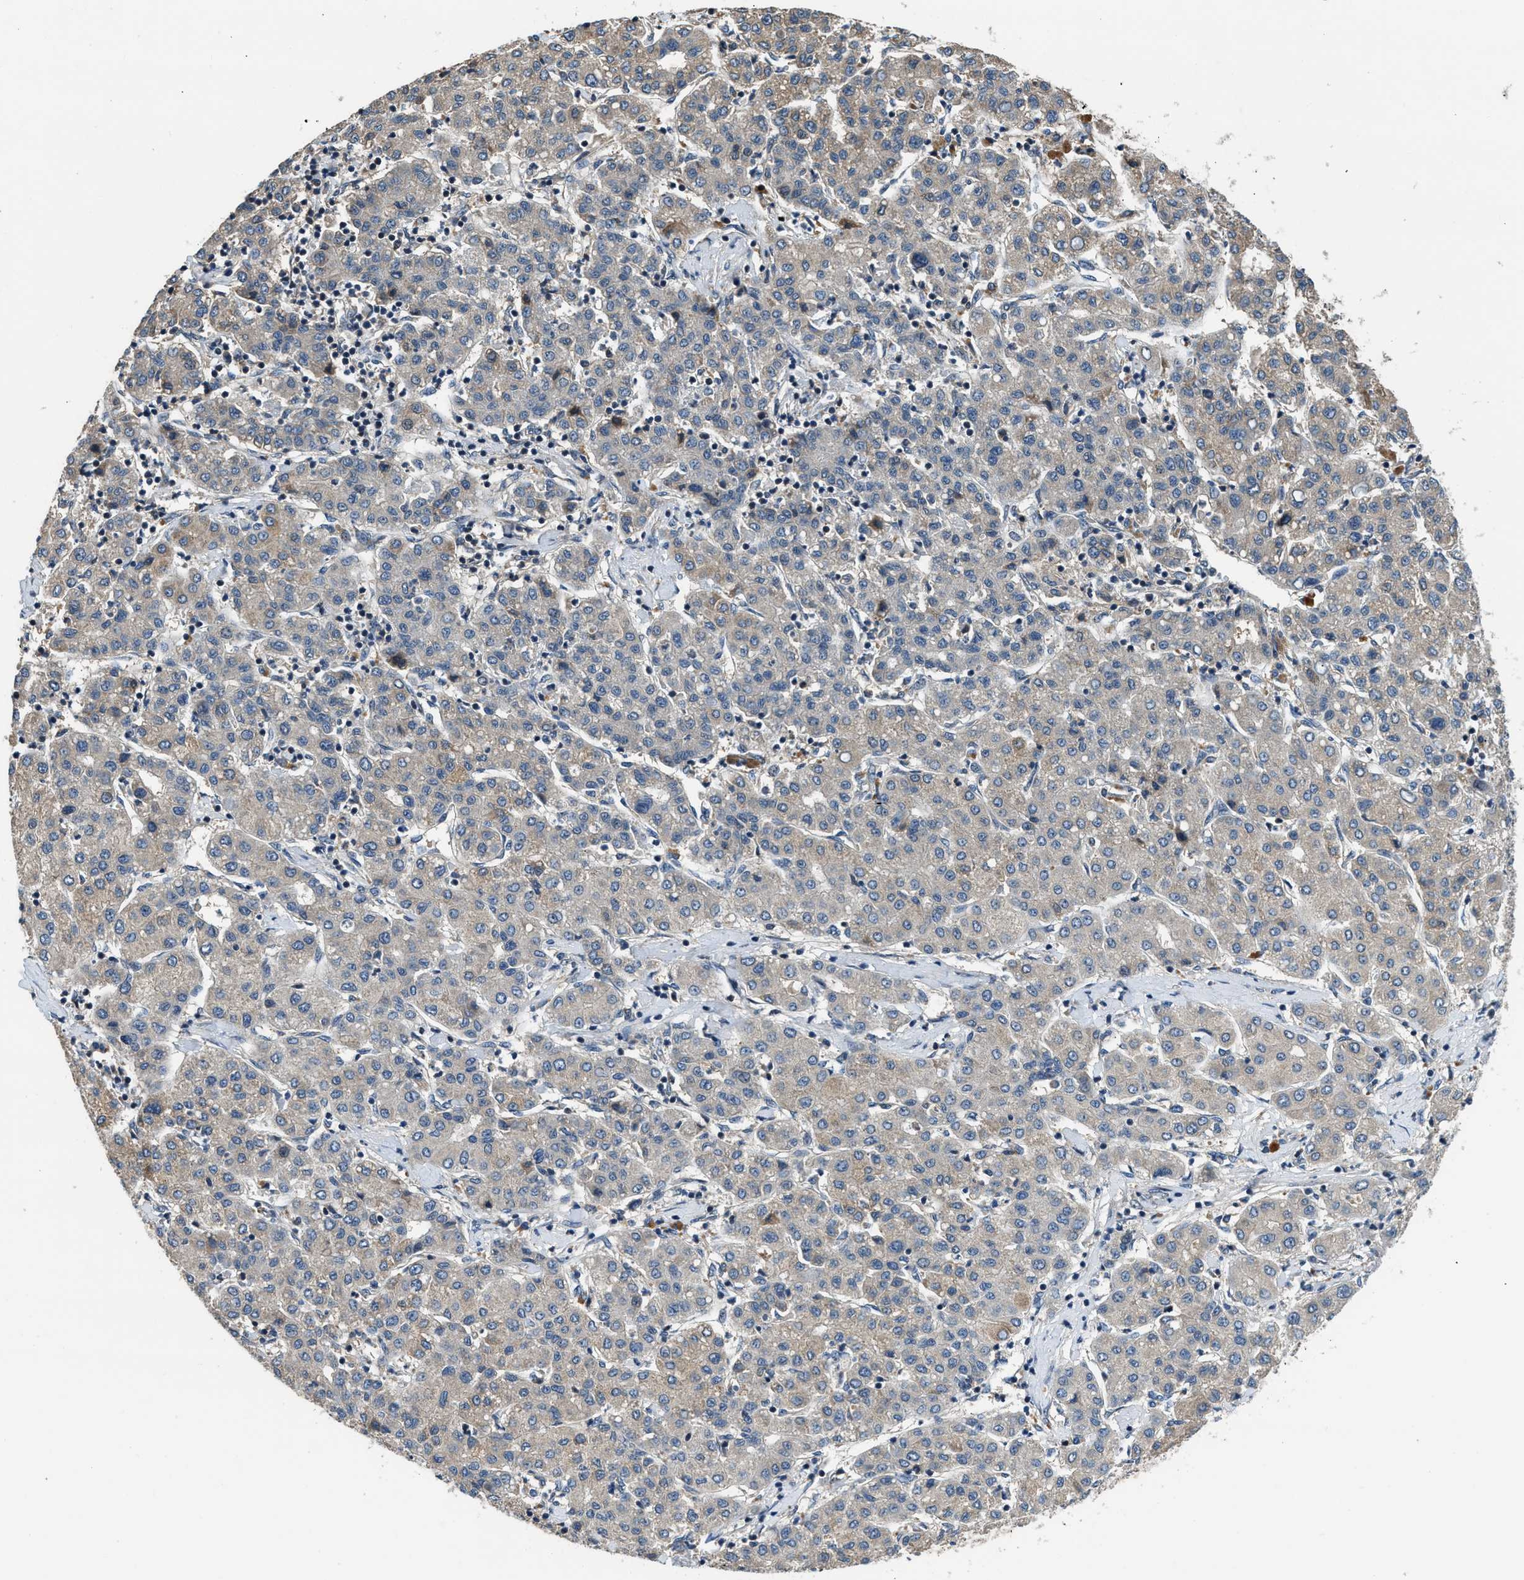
{"staining": {"intensity": "weak", "quantity": "25%-75%", "location": "cytoplasmic/membranous"}, "tissue": "liver cancer", "cell_type": "Tumor cells", "image_type": "cancer", "snomed": [{"axis": "morphology", "description": "Carcinoma, Hepatocellular, NOS"}, {"axis": "topography", "description": "Liver"}], "caption": "Liver hepatocellular carcinoma was stained to show a protein in brown. There is low levels of weak cytoplasmic/membranous staining in about 25%-75% of tumor cells.", "gene": "IL3RA", "patient": {"sex": "male", "age": 65}}